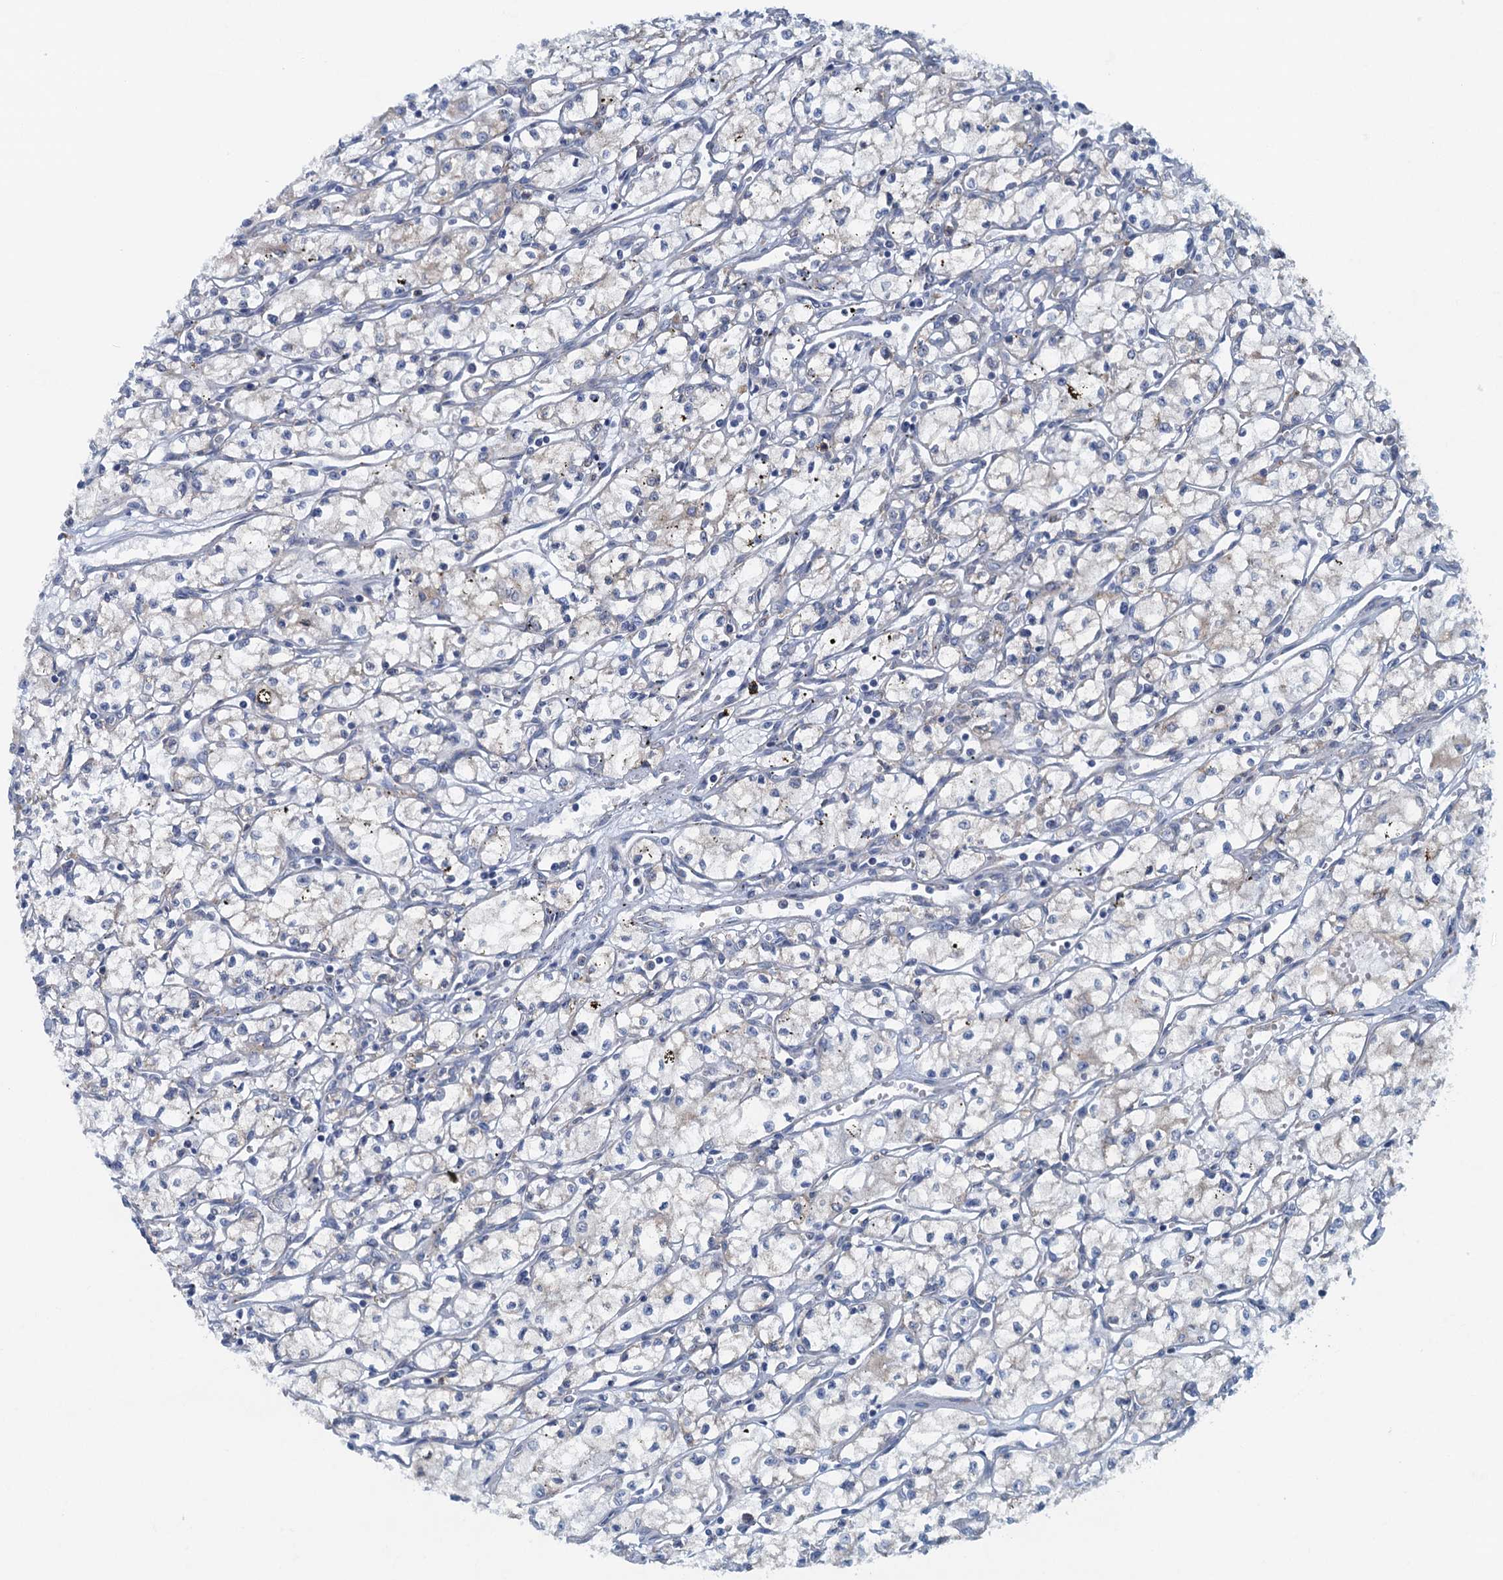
{"staining": {"intensity": "negative", "quantity": "none", "location": "none"}, "tissue": "renal cancer", "cell_type": "Tumor cells", "image_type": "cancer", "snomed": [{"axis": "morphology", "description": "Adenocarcinoma, NOS"}, {"axis": "topography", "description": "Kidney"}], "caption": "The IHC micrograph has no significant staining in tumor cells of renal cancer (adenocarcinoma) tissue.", "gene": "MYDGF", "patient": {"sex": "male", "age": 59}}